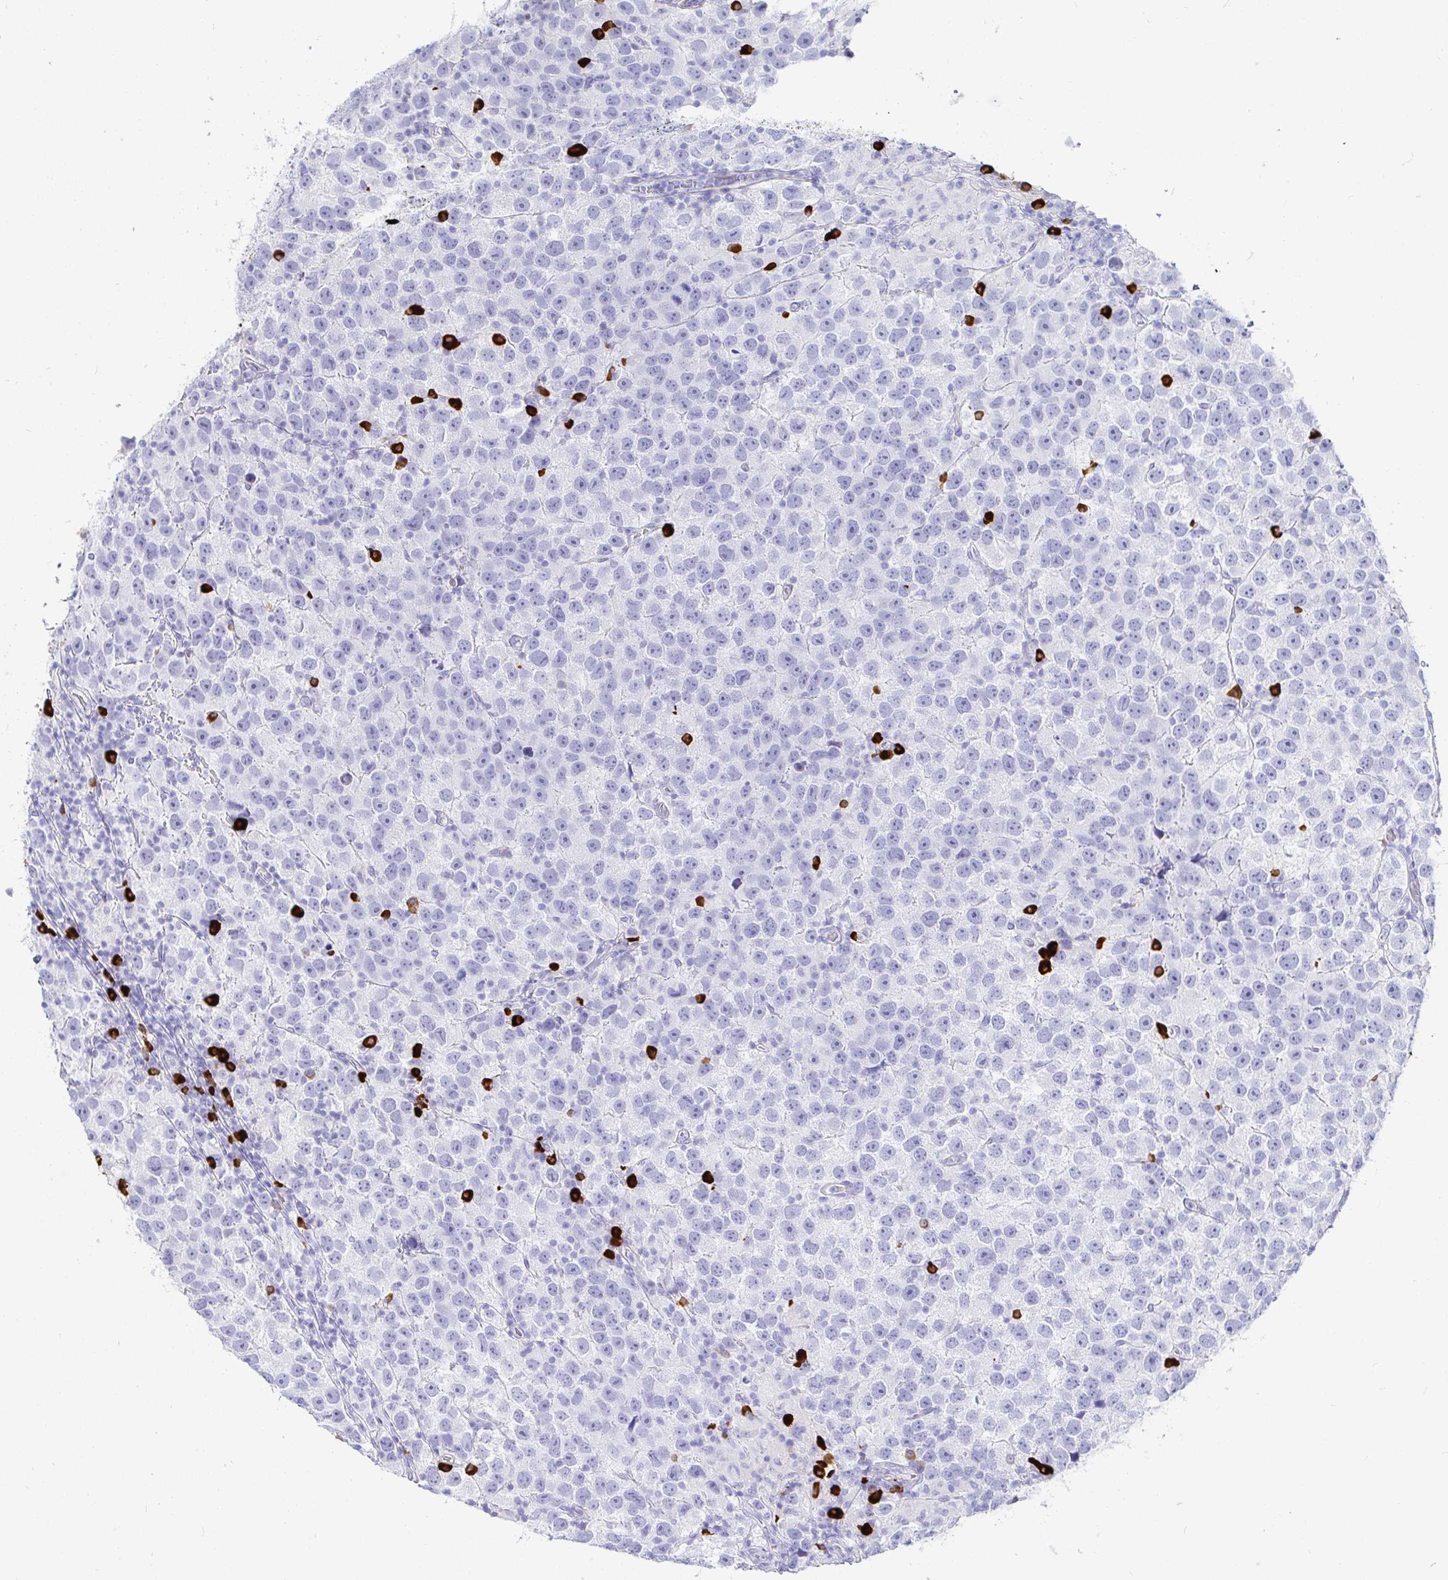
{"staining": {"intensity": "negative", "quantity": "none", "location": "none"}, "tissue": "testis cancer", "cell_type": "Tumor cells", "image_type": "cancer", "snomed": [{"axis": "morphology", "description": "Seminoma, NOS"}, {"axis": "topography", "description": "Testis"}], "caption": "Immunohistochemistry image of testis seminoma stained for a protein (brown), which reveals no positivity in tumor cells.", "gene": "CCDC62", "patient": {"sex": "male", "age": 26}}